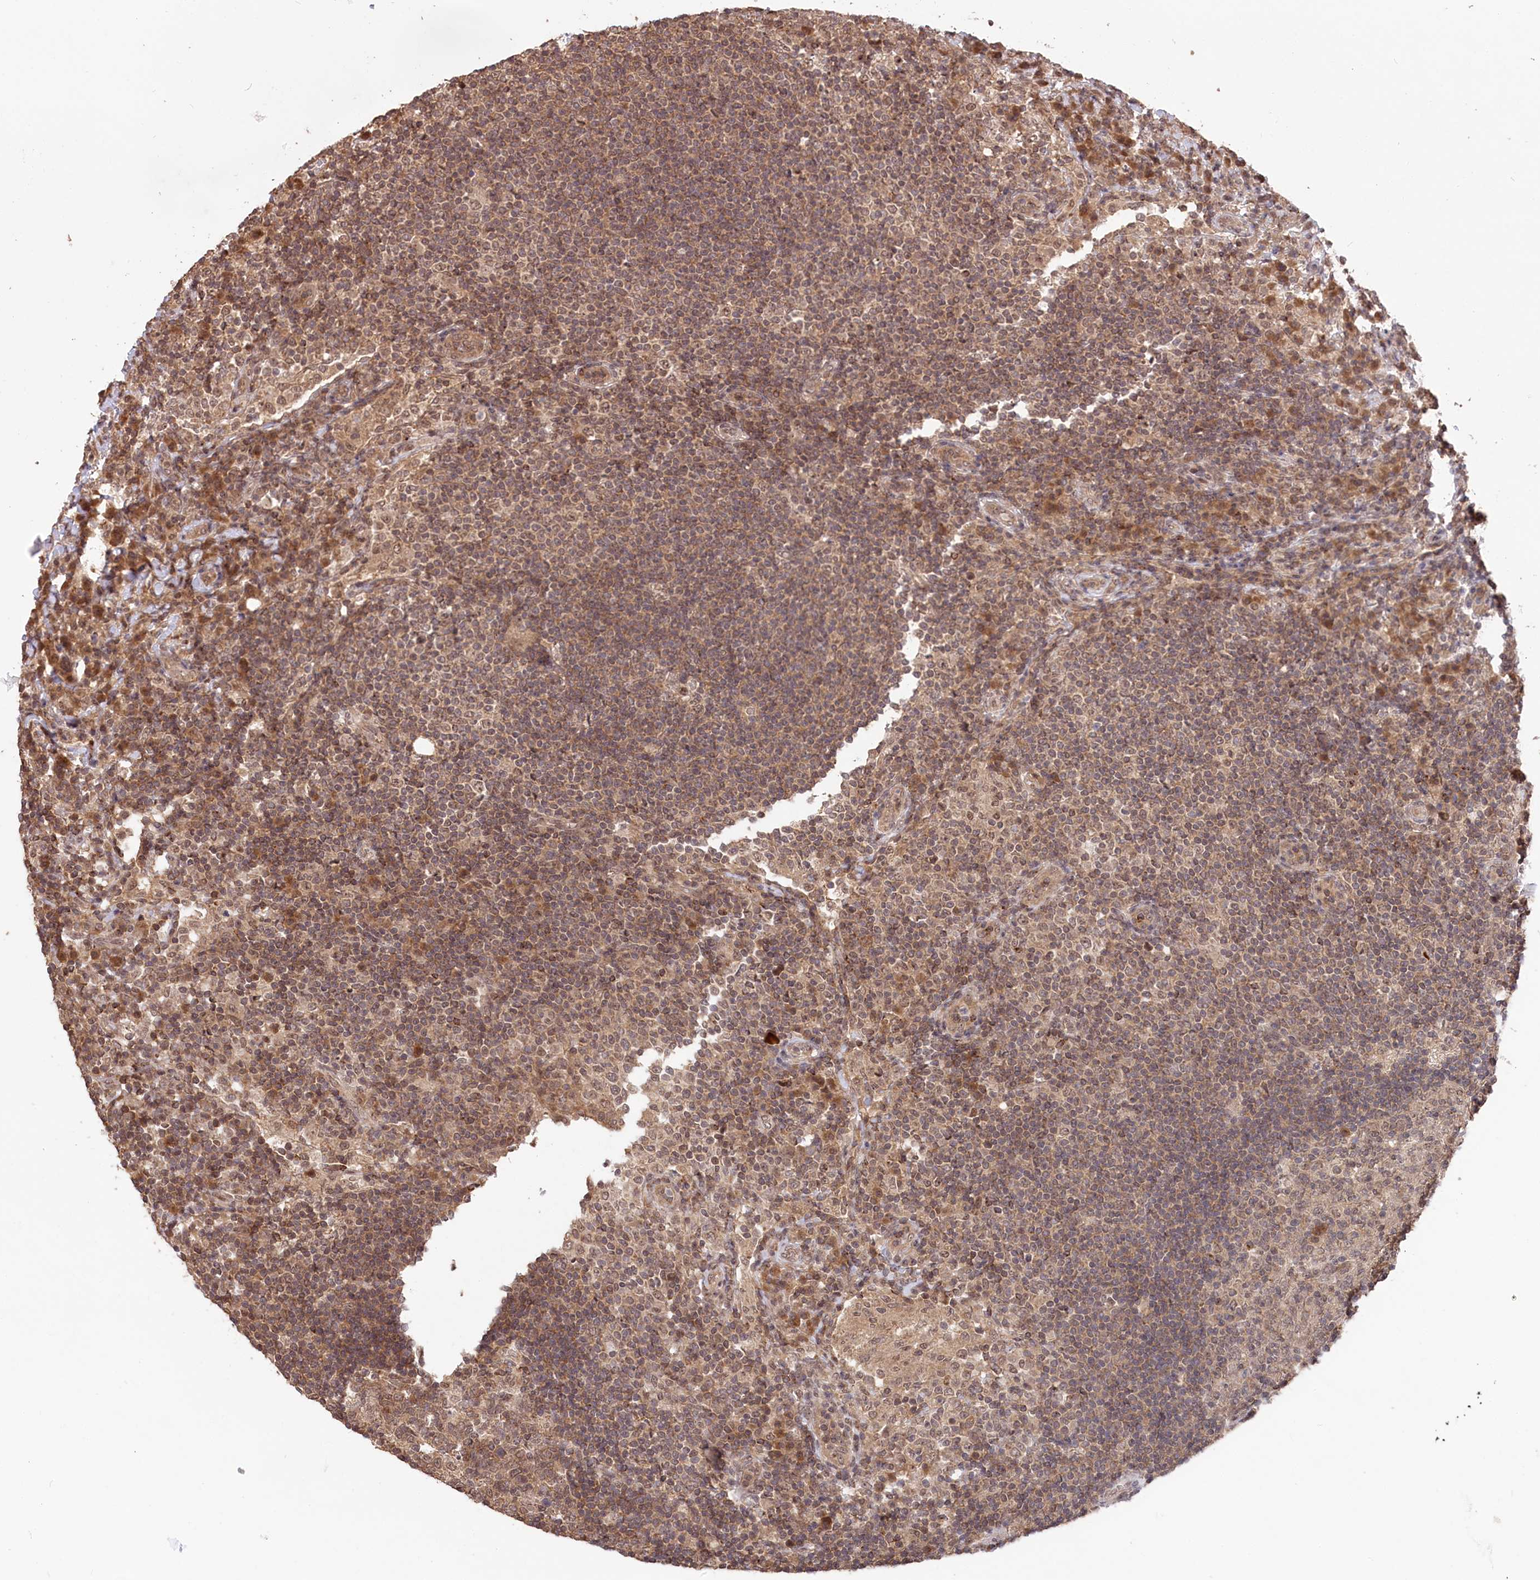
{"staining": {"intensity": "moderate", "quantity": ">75%", "location": "cytoplasmic/membranous,nuclear"}, "tissue": "lymph node", "cell_type": "Germinal center cells", "image_type": "normal", "snomed": [{"axis": "morphology", "description": "Normal tissue, NOS"}, {"axis": "topography", "description": "Lymph node"}], "caption": "Protein staining of benign lymph node shows moderate cytoplasmic/membranous,nuclear expression in about >75% of germinal center cells. (DAB IHC, brown staining for protein, blue staining for nuclei).", "gene": "CCSER2", "patient": {"sex": "female", "age": 53}}